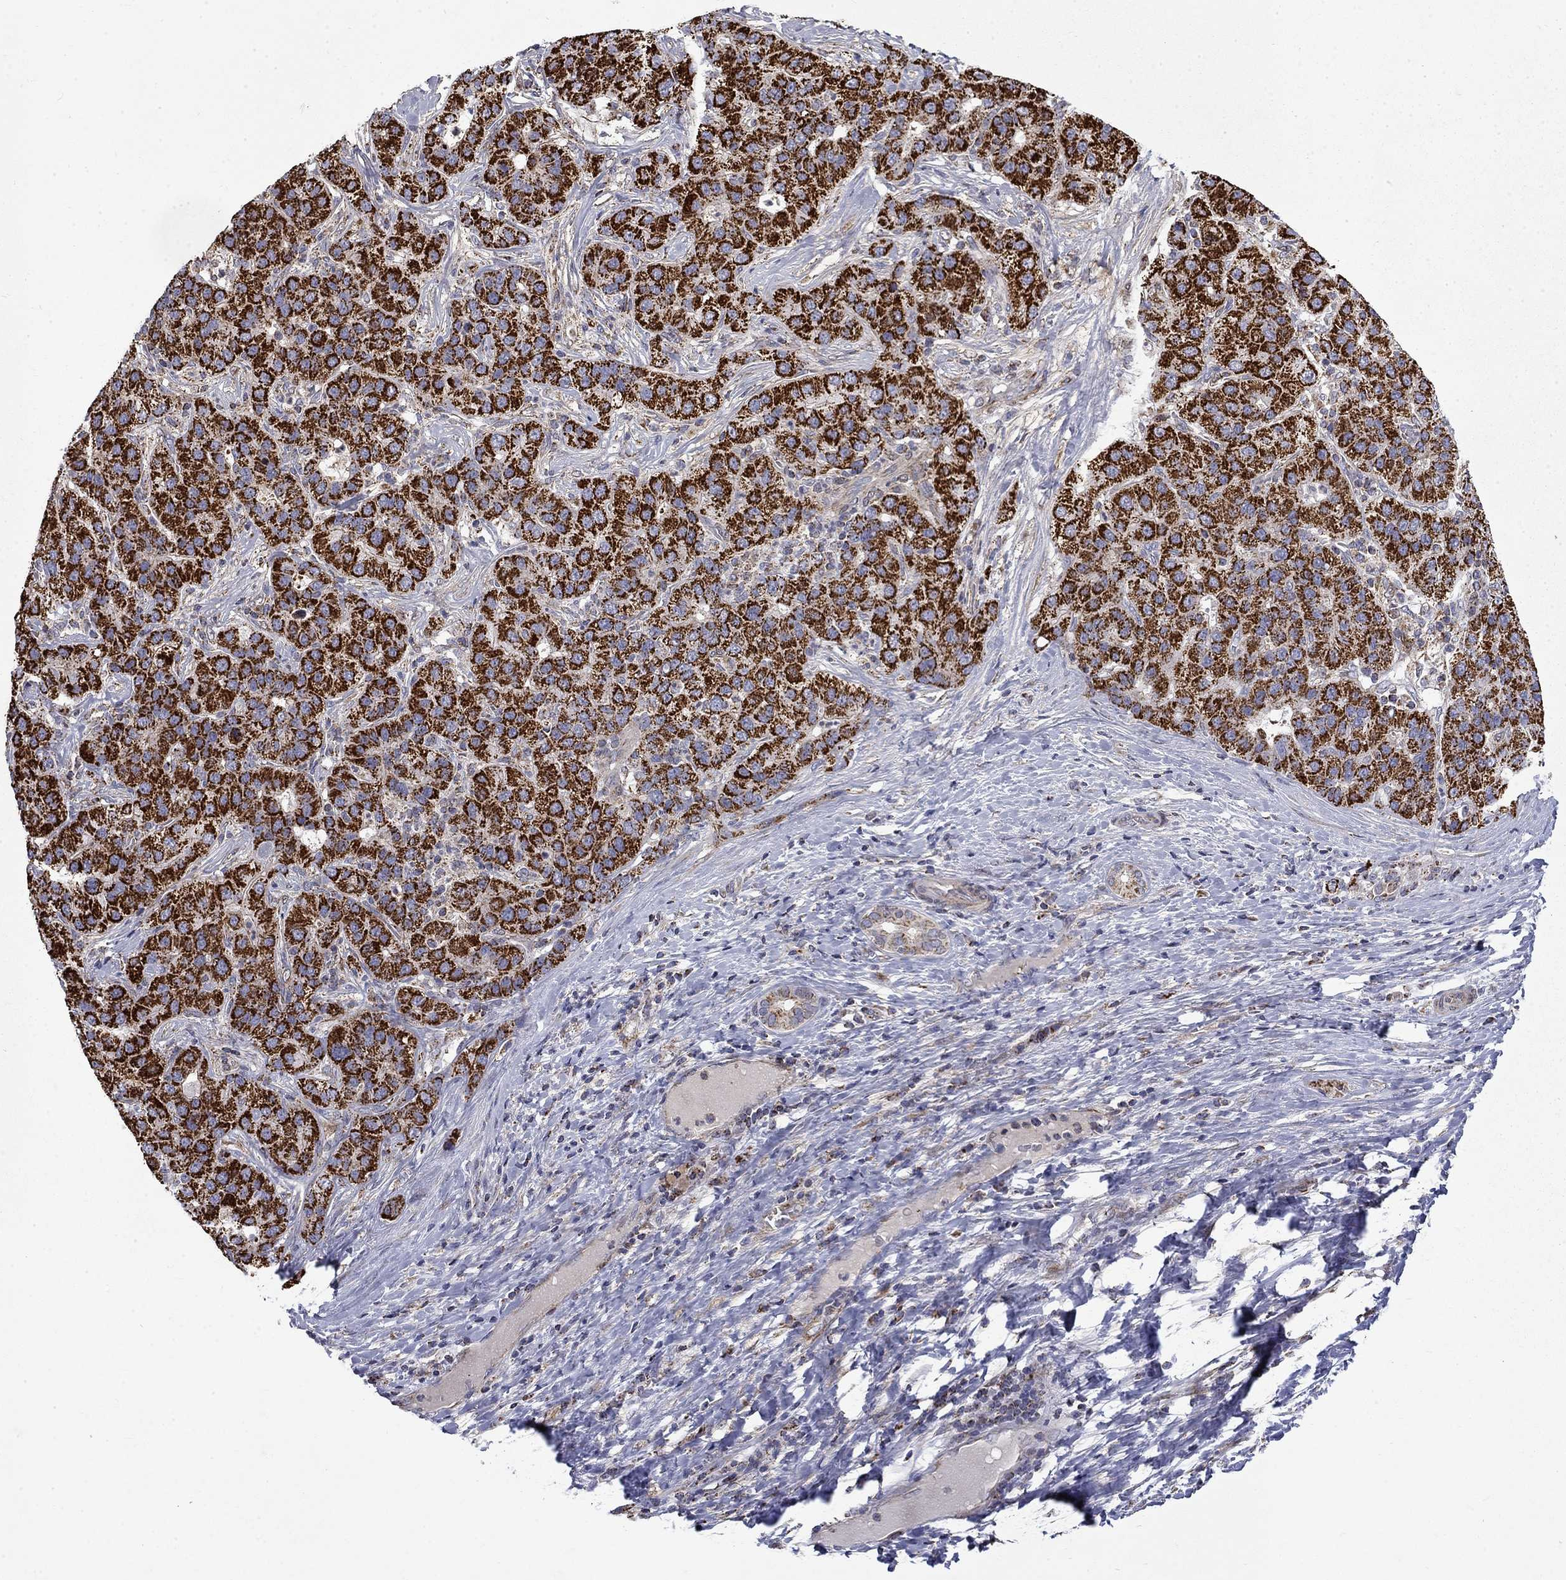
{"staining": {"intensity": "strong", "quantity": ">75%", "location": "cytoplasmic/membranous"}, "tissue": "liver cancer", "cell_type": "Tumor cells", "image_type": "cancer", "snomed": [{"axis": "morphology", "description": "Carcinoma, Hepatocellular, NOS"}, {"axis": "topography", "description": "Liver"}], "caption": "Tumor cells display high levels of strong cytoplasmic/membranous positivity in approximately >75% of cells in hepatocellular carcinoma (liver).", "gene": "PCBP3", "patient": {"sex": "male", "age": 65}}